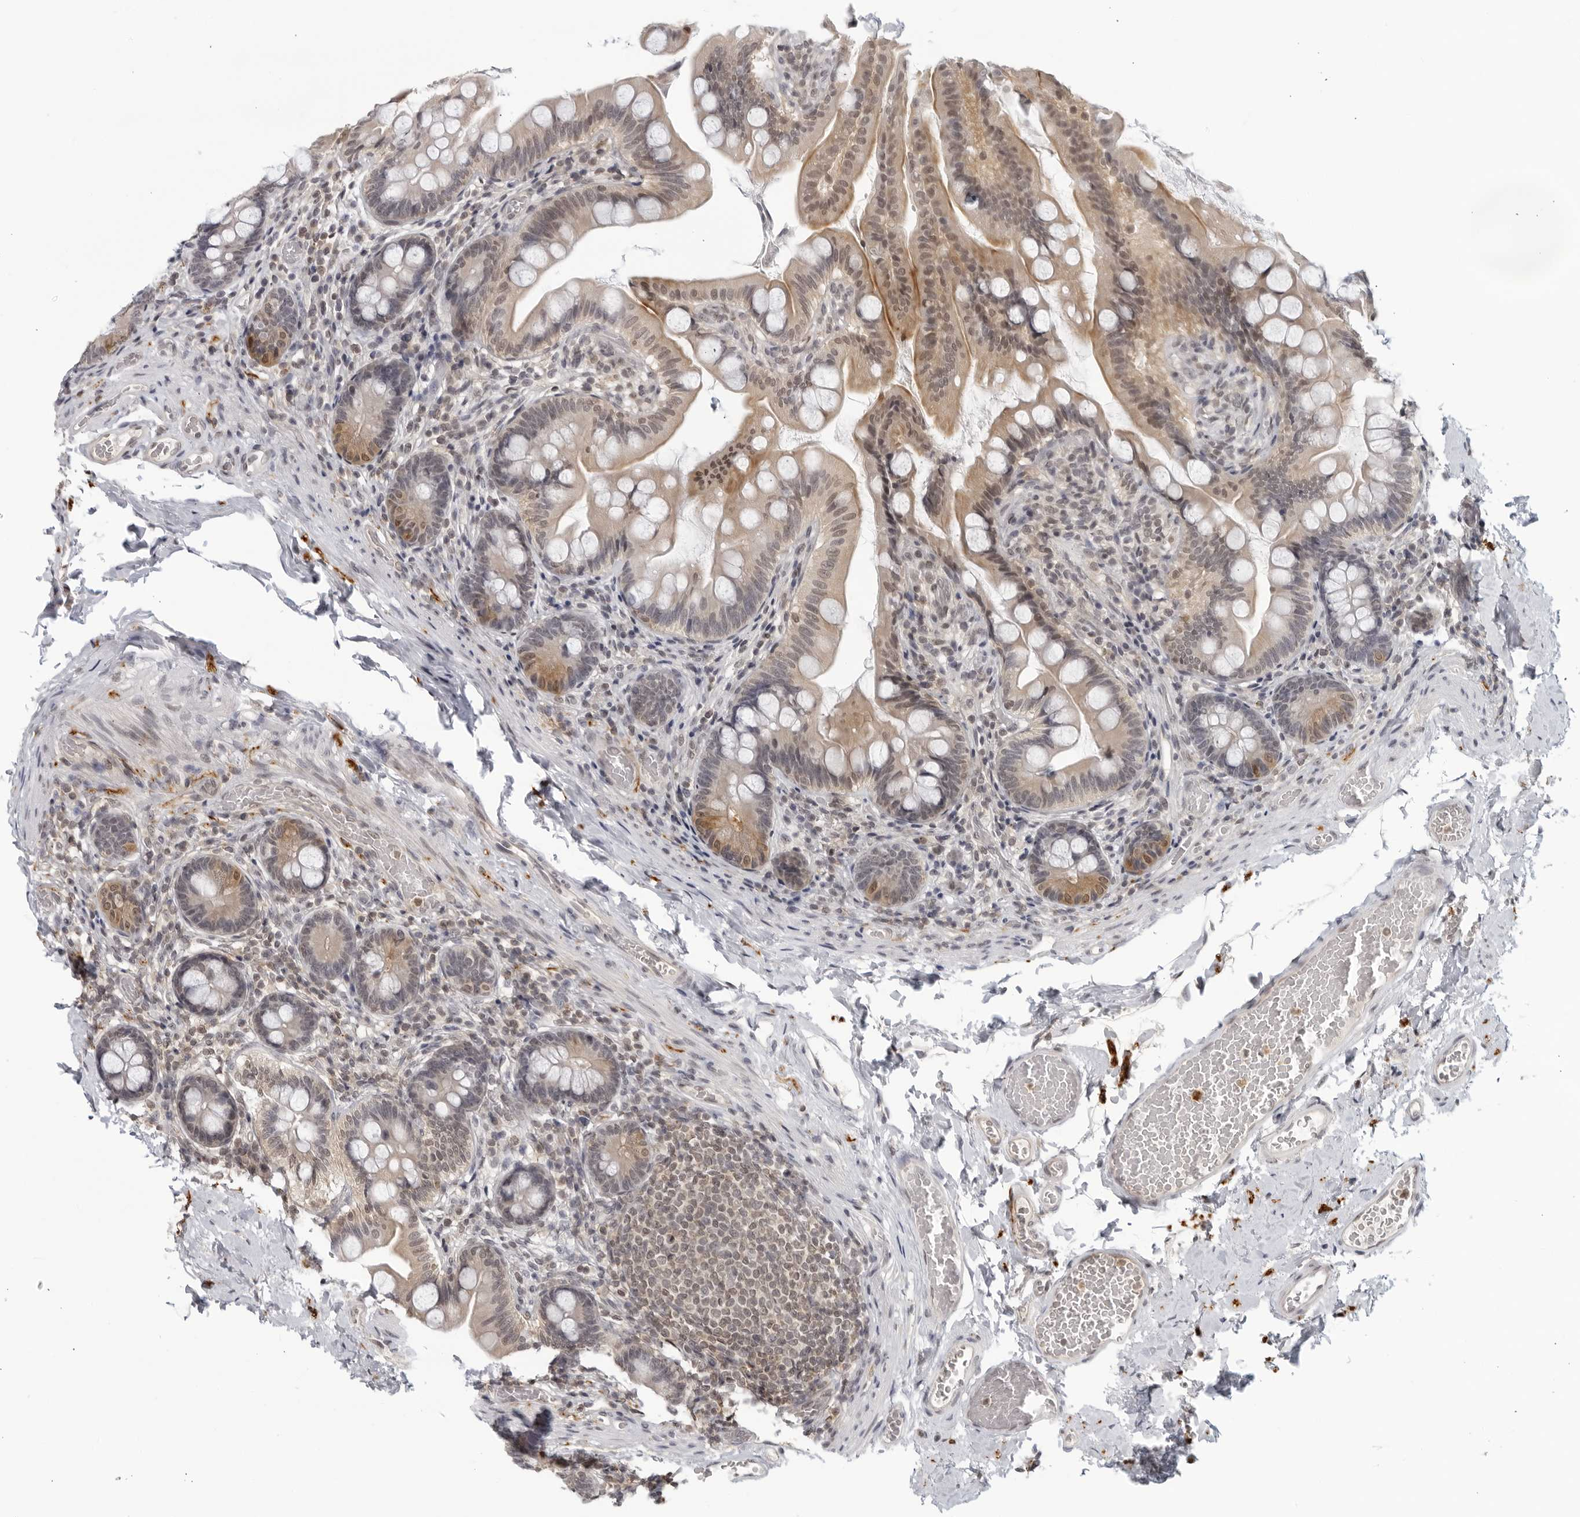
{"staining": {"intensity": "weak", "quantity": "25%-75%", "location": "cytoplasmic/membranous,nuclear"}, "tissue": "small intestine", "cell_type": "Glandular cells", "image_type": "normal", "snomed": [{"axis": "morphology", "description": "Normal tissue, NOS"}, {"axis": "topography", "description": "Small intestine"}], "caption": "The histopathology image shows a brown stain indicating the presence of a protein in the cytoplasmic/membranous,nuclear of glandular cells in small intestine. The protein of interest is shown in brown color, while the nuclei are stained blue.", "gene": "CC2D1B", "patient": {"sex": "female", "age": 56}}